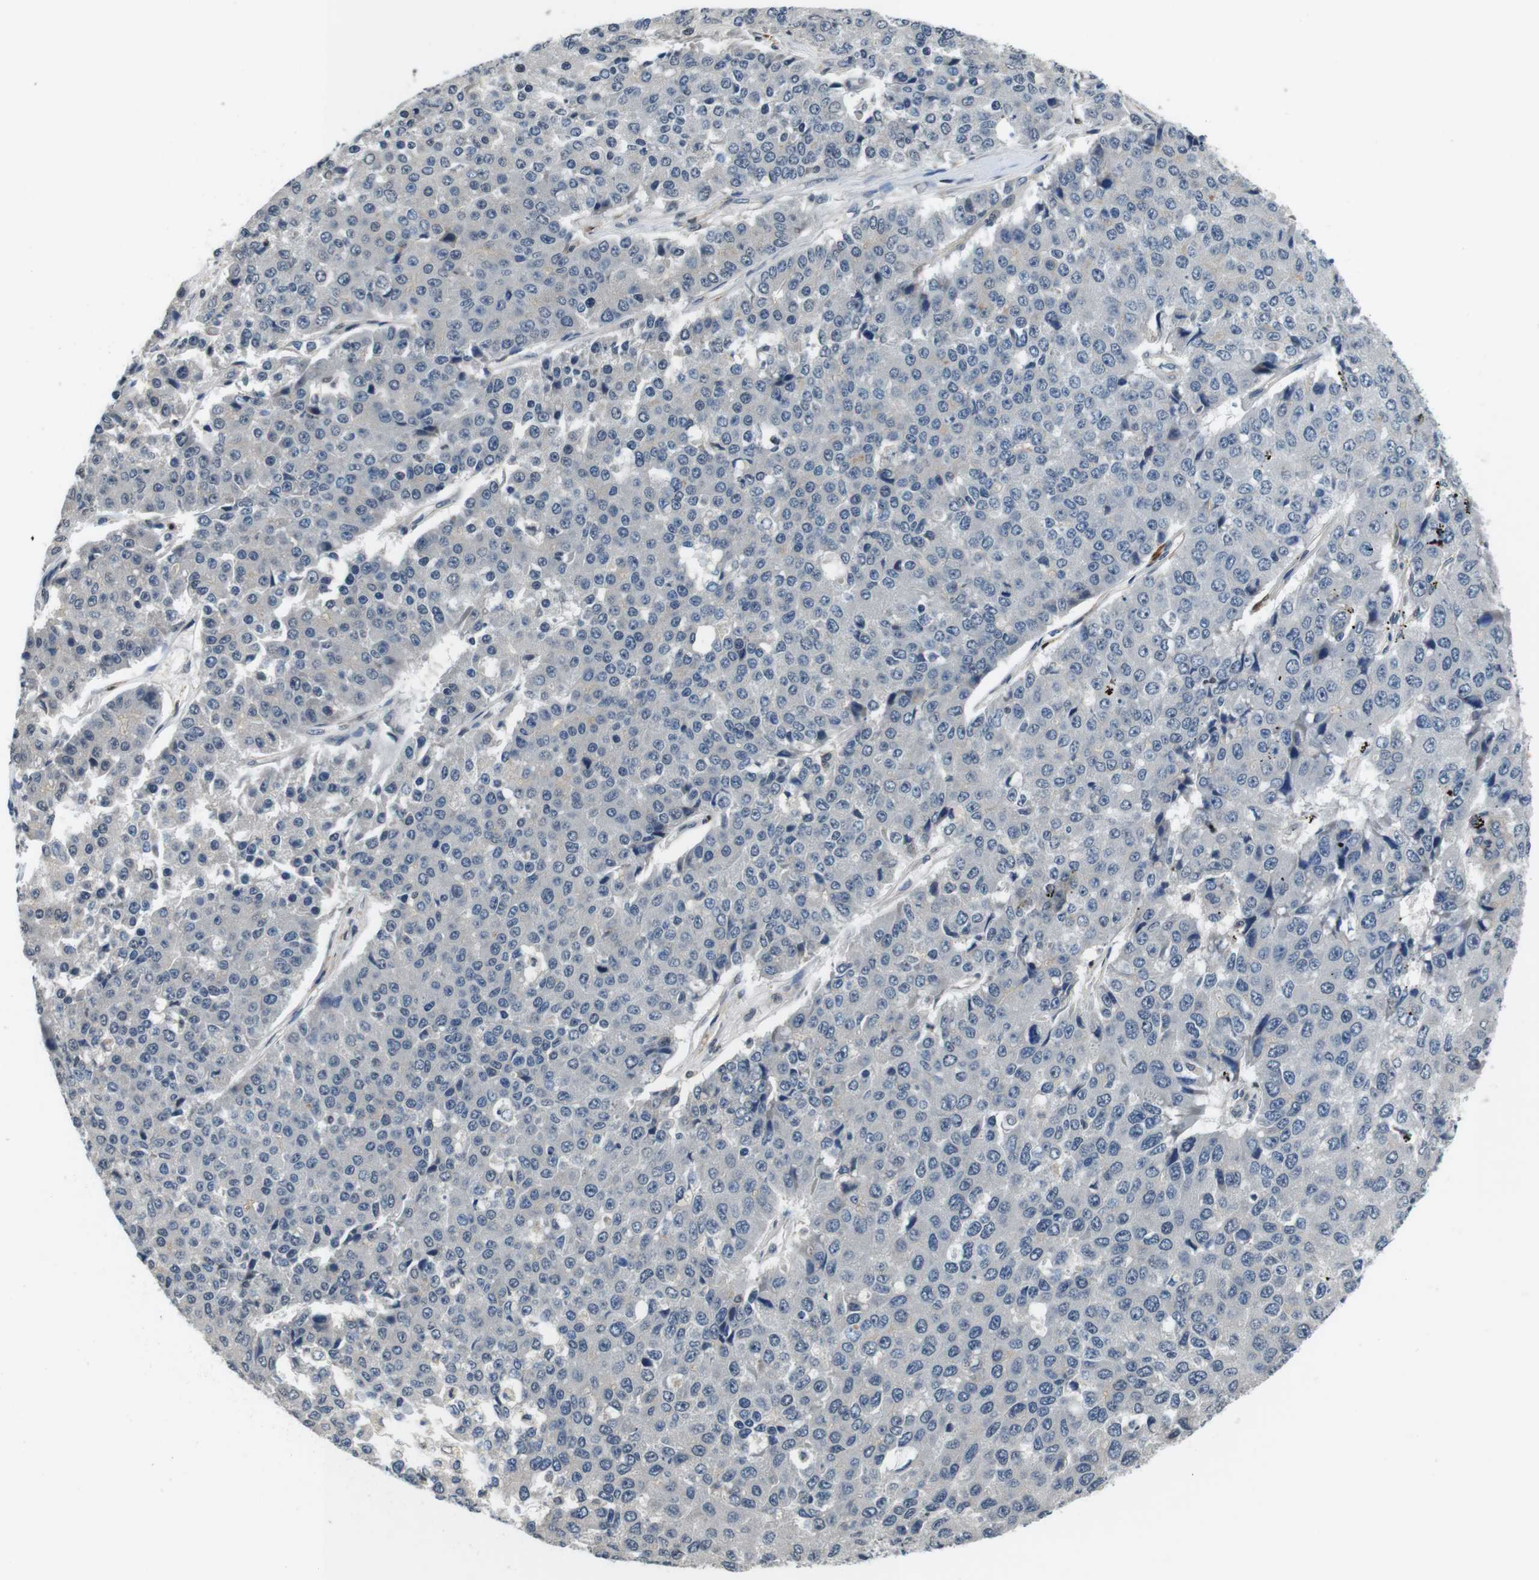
{"staining": {"intensity": "negative", "quantity": "none", "location": "none"}, "tissue": "pancreatic cancer", "cell_type": "Tumor cells", "image_type": "cancer", "snomed": [{"axis": "morphology", "description": "Adenocarcinoma, NOS"}, {"axis": "topography", "description": "Pancreas"}], "caption": "Immunohistochemistry micrograph of neoplastic tissue: adenocarcinoma (pancreatic) stained with DAB (3,3'-diaminobenzidine) demonstrates no significant protein expression in tumor cells.", "gene": "CD163L1", "patient": {"sex": "male", "age": 50}}